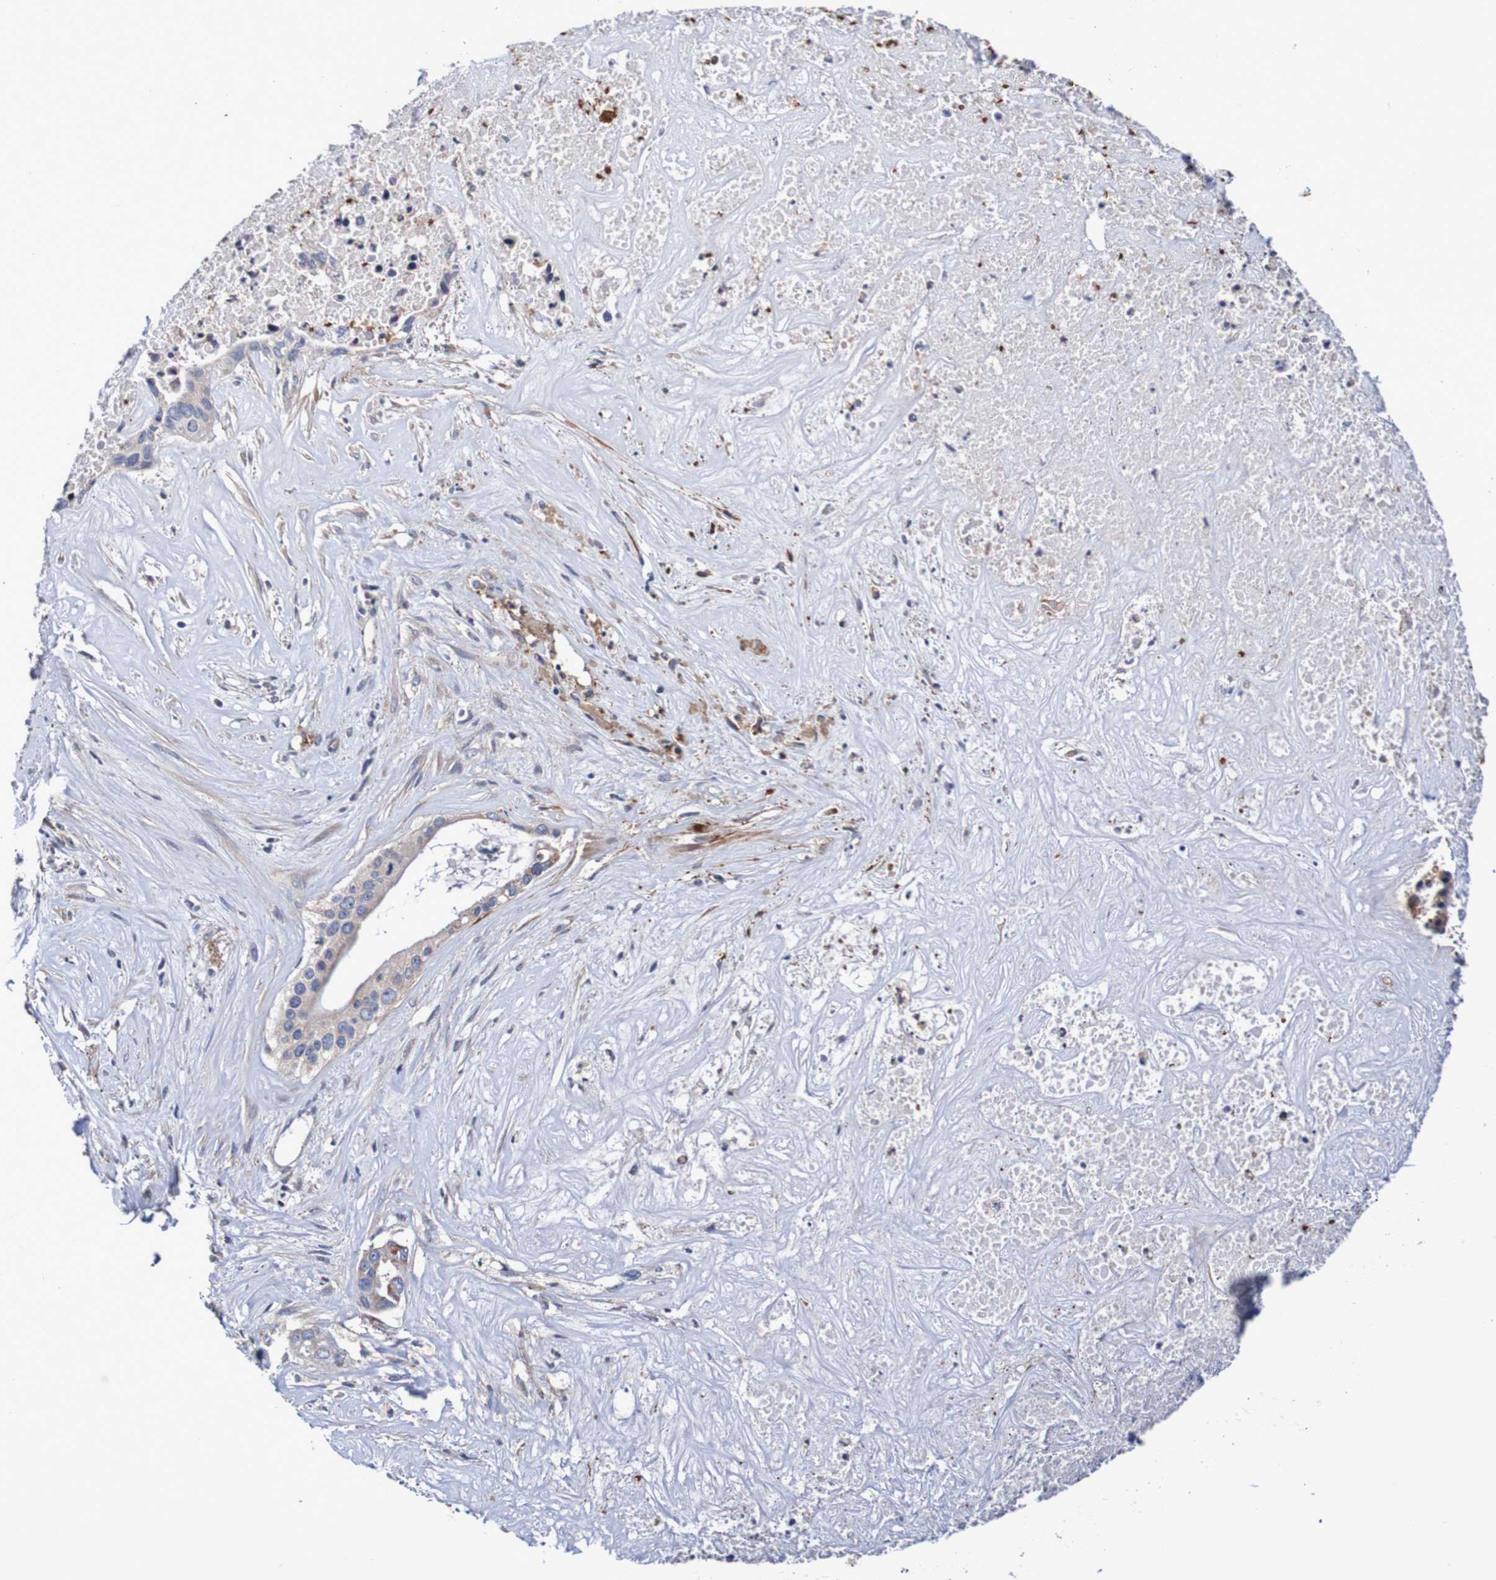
{"staining": {"intensity": "weak", "quantity": "<25%", "location": "cytoplasmic/membranous"}, "tissue": "liver cancer", "cell_type": "Tumor cells", "image_type": "cancer", "snomed": [{"axis": "morphology", "description": "Cholangiocarcinoma"}, {"axis": "topography", "description": "Liver"}], "caption": "Protein analysis of liver cancer exhibits no significant expression in tumor cells.", "gene": "WNT4", "patient": {"sex": "female", "age": 65}}